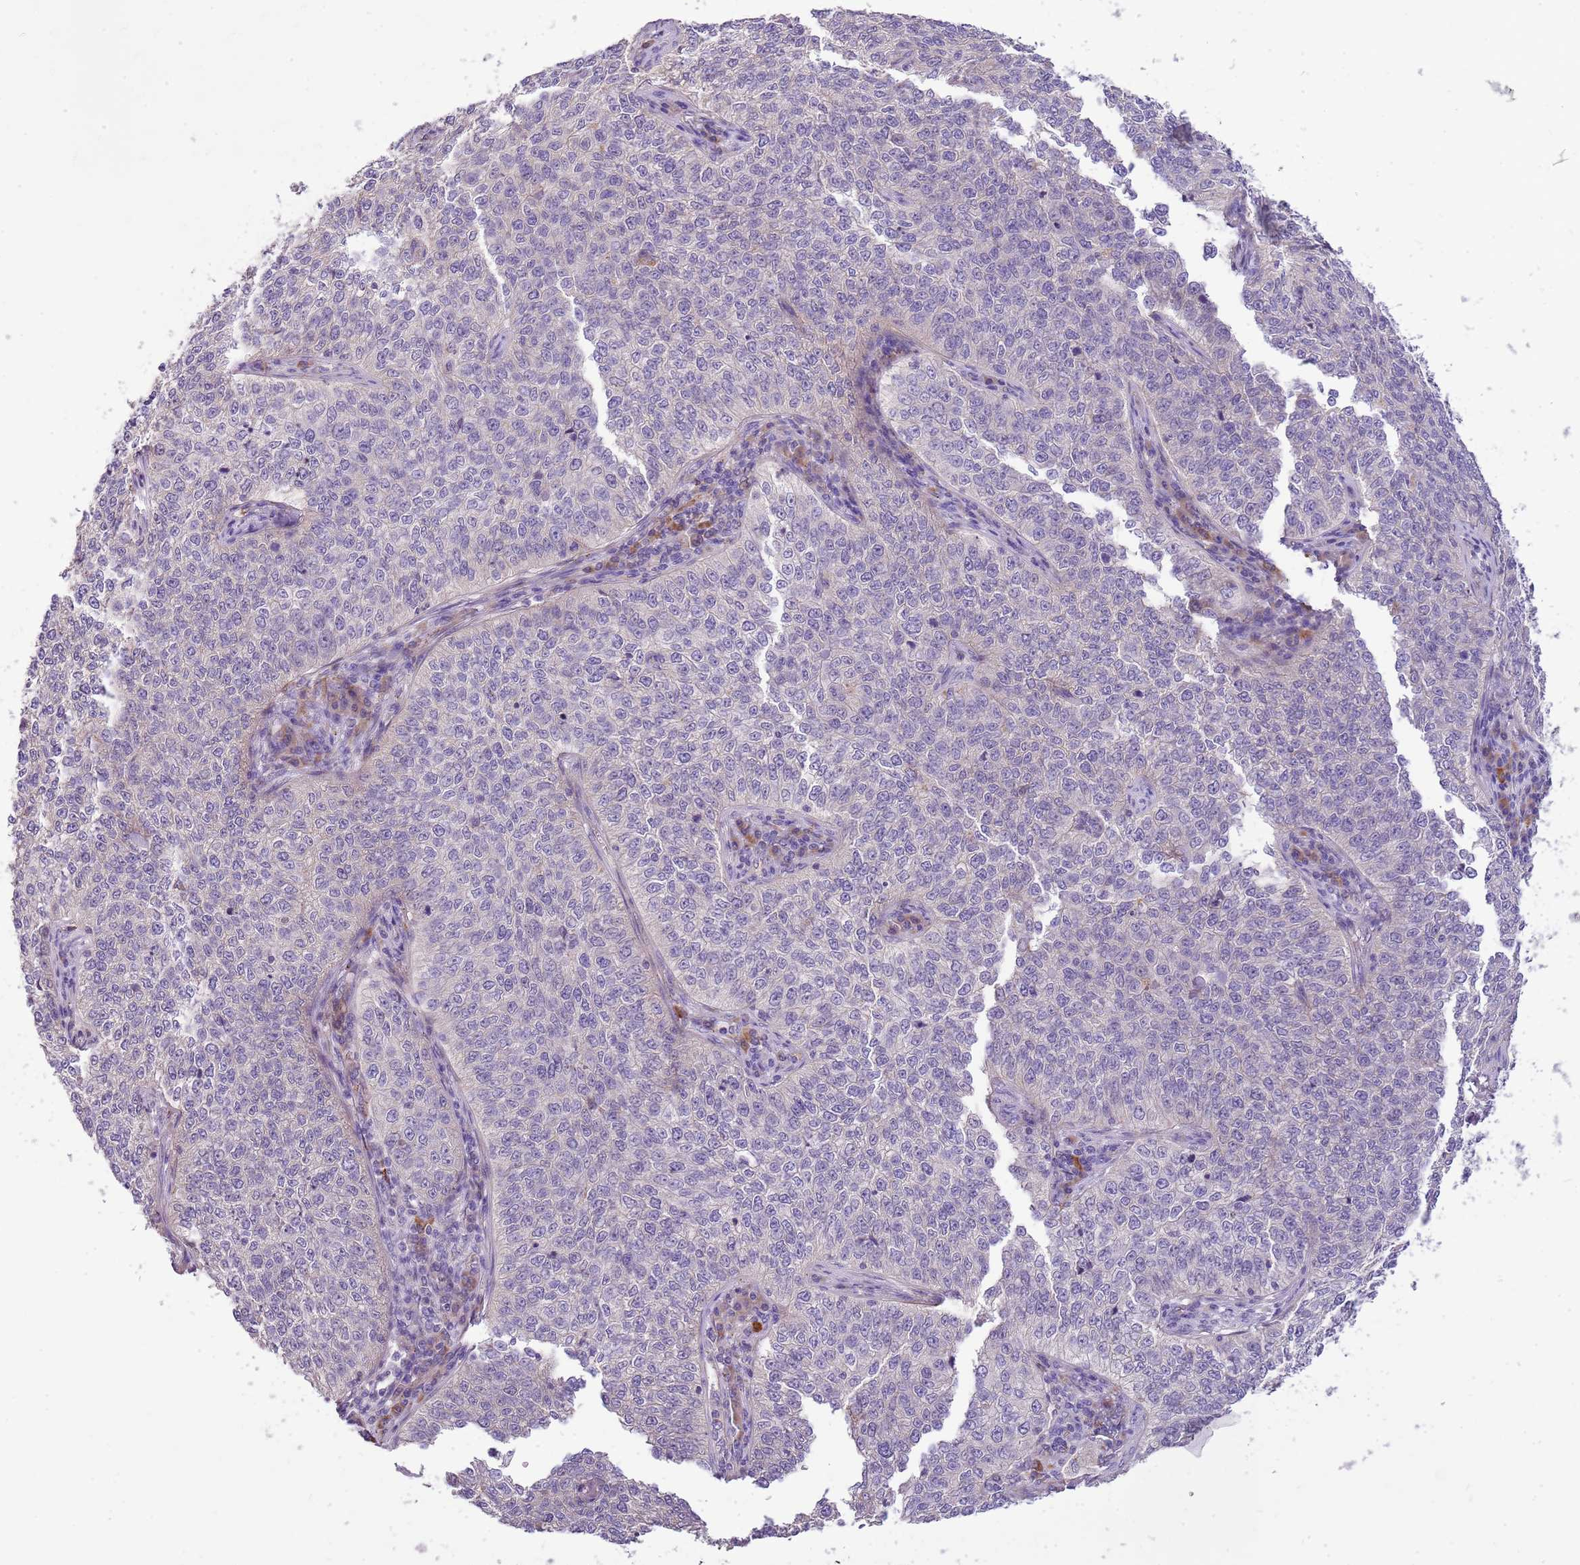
{"staining": {"intensity": "negative", "quantity": "none", "location": "none"}, "tissue": "cervical cancer", "cell_type": "Tumor cells", "image_type": "cancer", "snomed": [{"axis": "morphology", "description": "Squamous cell carcinoma, NOS"}, {"axis": "topography", "description": "Cervix"}], "caption": "This histopathology image is of squamous cell carcinoma (cervical) stained with immunohistochemistry to label a protein in brown with the nuclei are counter-stained blue. There is no expression in tumor cells.", "gene": "NTN4", "patient": {"sex": "female", "age": 35}}